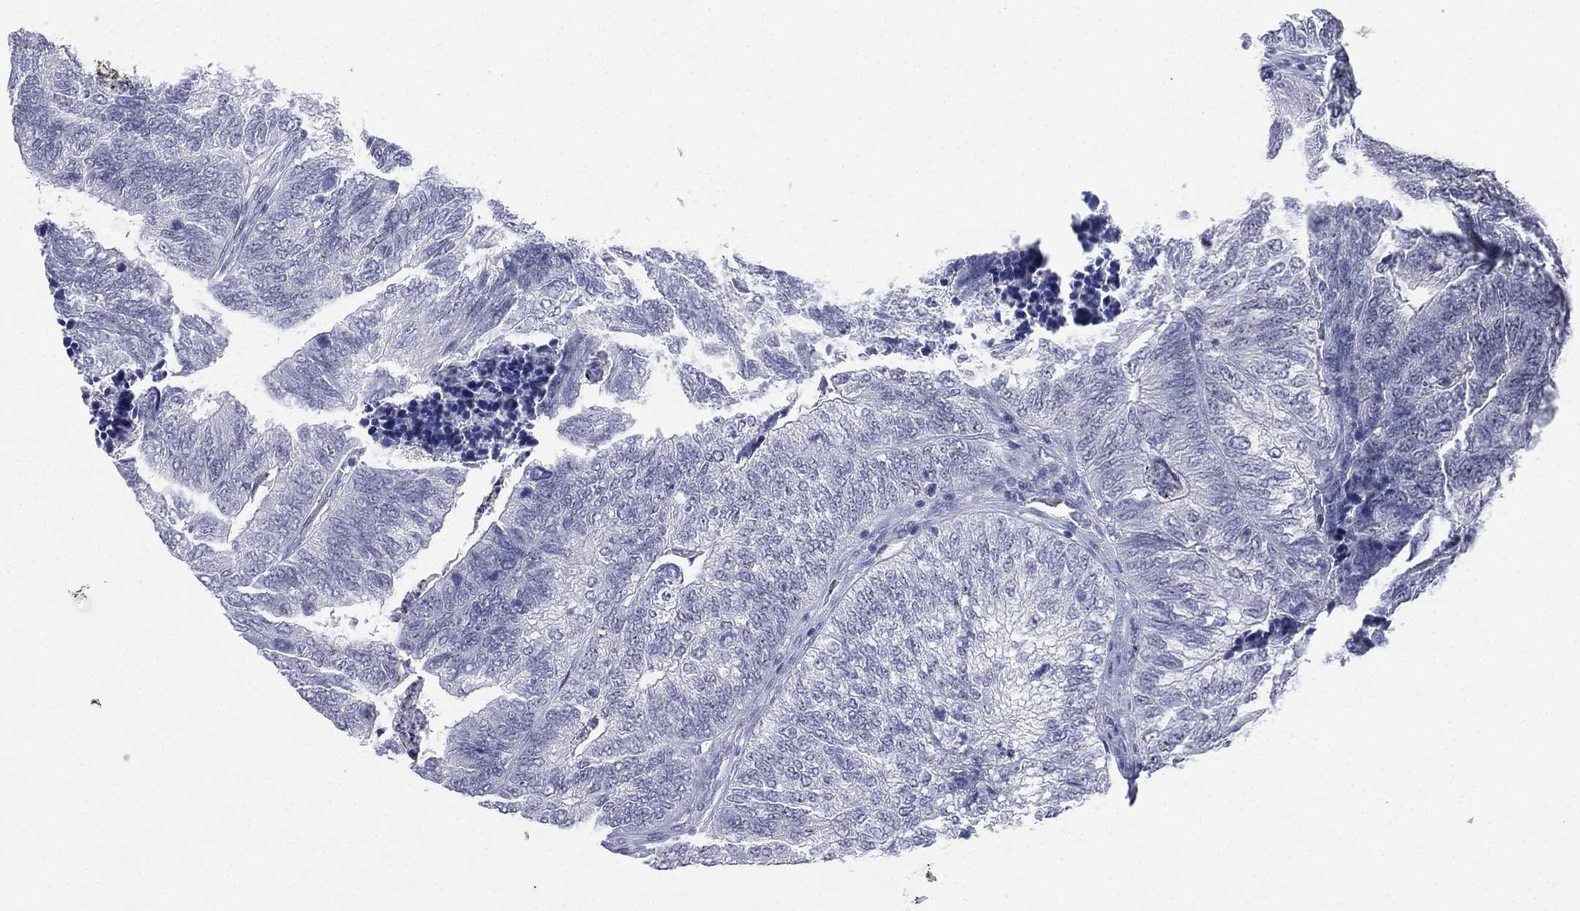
{"staining": {"intensity": "negative", "quantity": "none", "location": "none"}, "tissue": "colorectal cancer", "cell_type": "Tumor cells", "image_type": "cancer", "snomed": [{"axis": "morphology", "description": "Adenocarcinoma, NOS"}, {"axis": "topography", "description": "Colon"}], "caption": "DAB immunohistochemical staining of colorectal adenocarcinoma demonstrates no significant expression in tumor cells.", "gene": "CD22", "patient": {"sex": "female", "age": 67}}